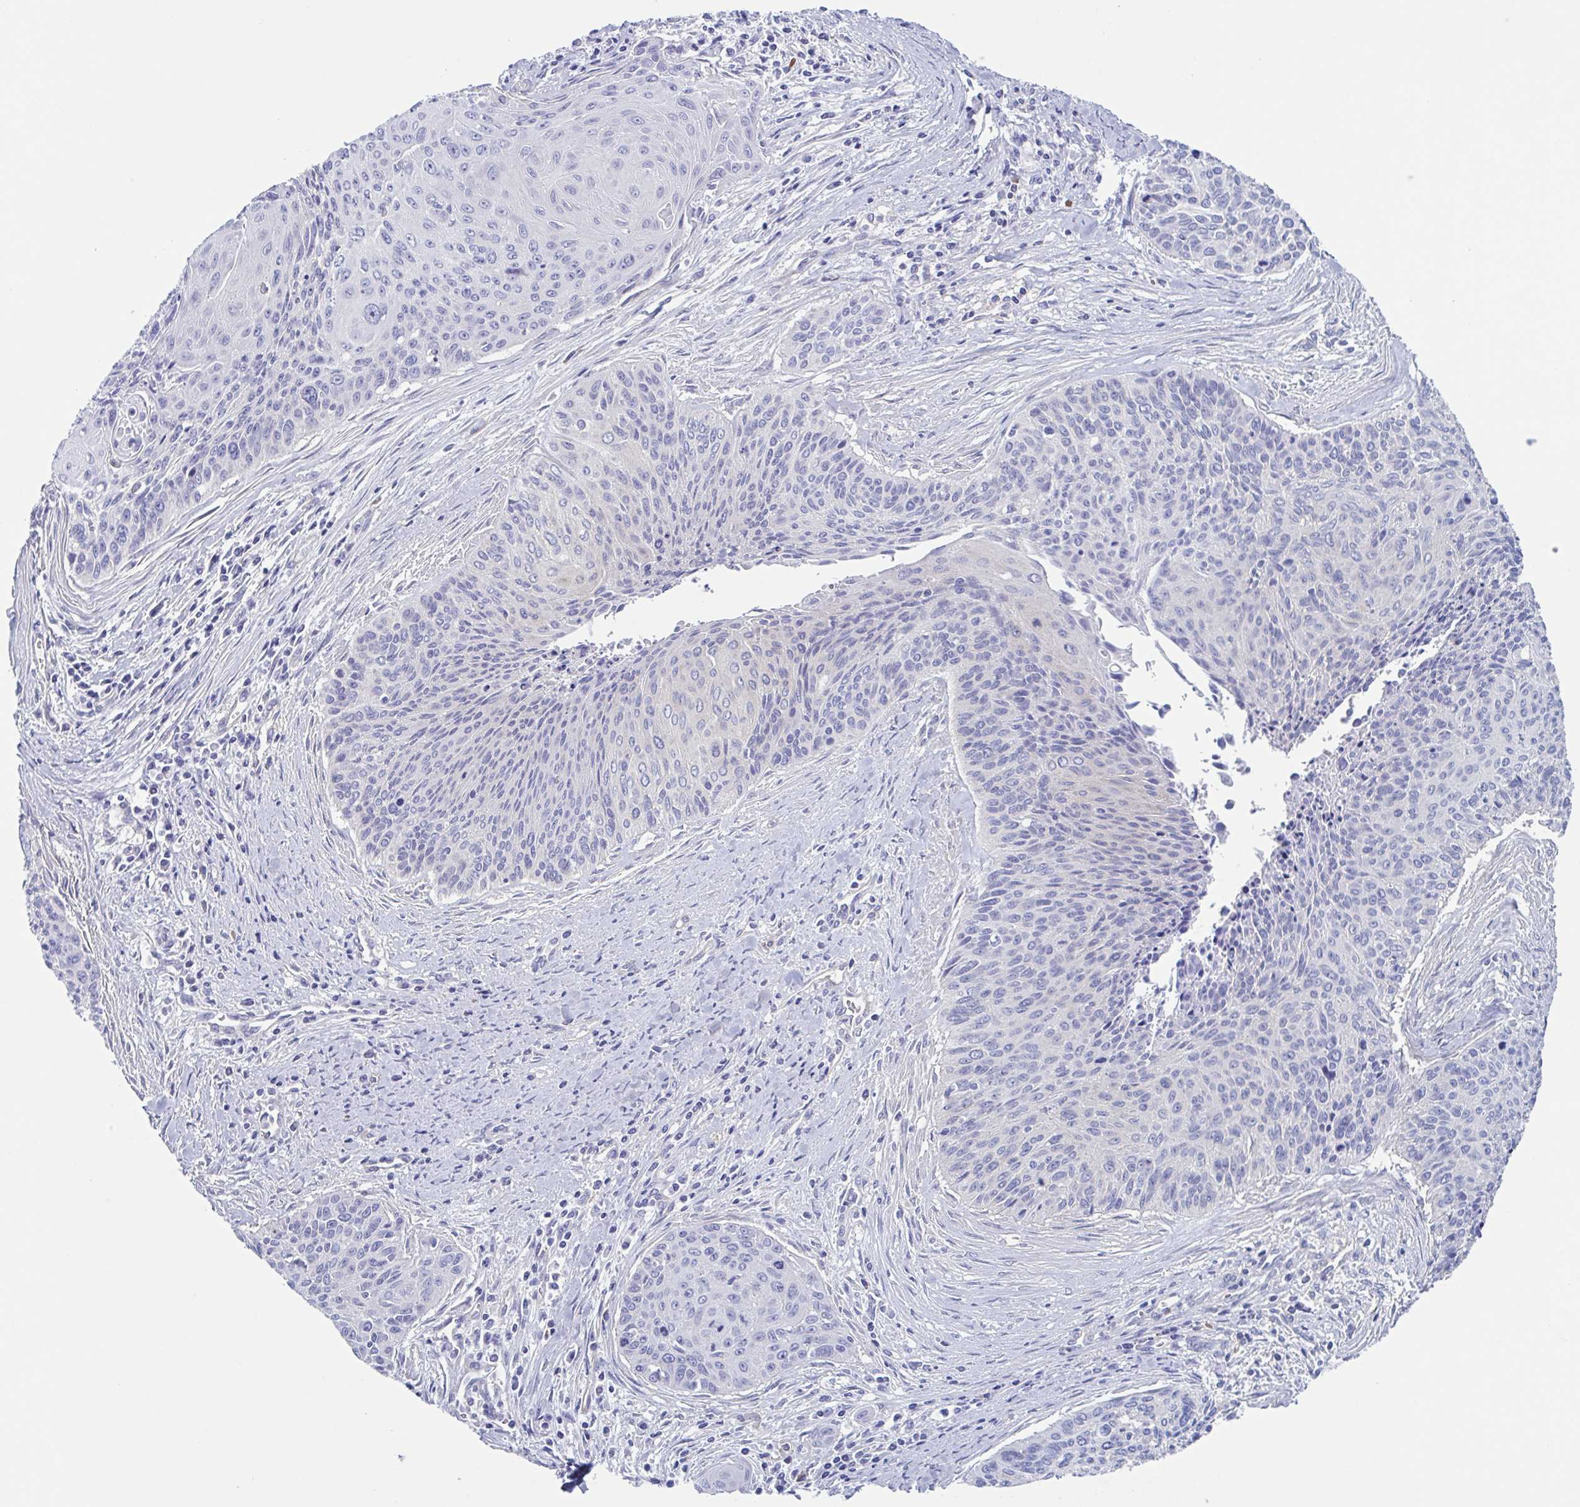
{"staining": {"intensity": "negative", "quantity": "none", "location": "none"}, "tissue": "cervical cancer", "cell_type": "Tumor cells", "image_type": "cancer", "snomed": [{"axis": "morphology", "description": "Squamous cell carcinoma, NOS"}, {"axis": "topography", "description": "Cervix"}], "caption": "High magnification brightfield microscopy of cervical squamous cell carcinoma stained with DAB (brown) and counterstained with hematoxylin (blue): tumor cells show no significant positivity.", "gene": "LPIN3", "patient": {"sex": "female", "age": 55}}